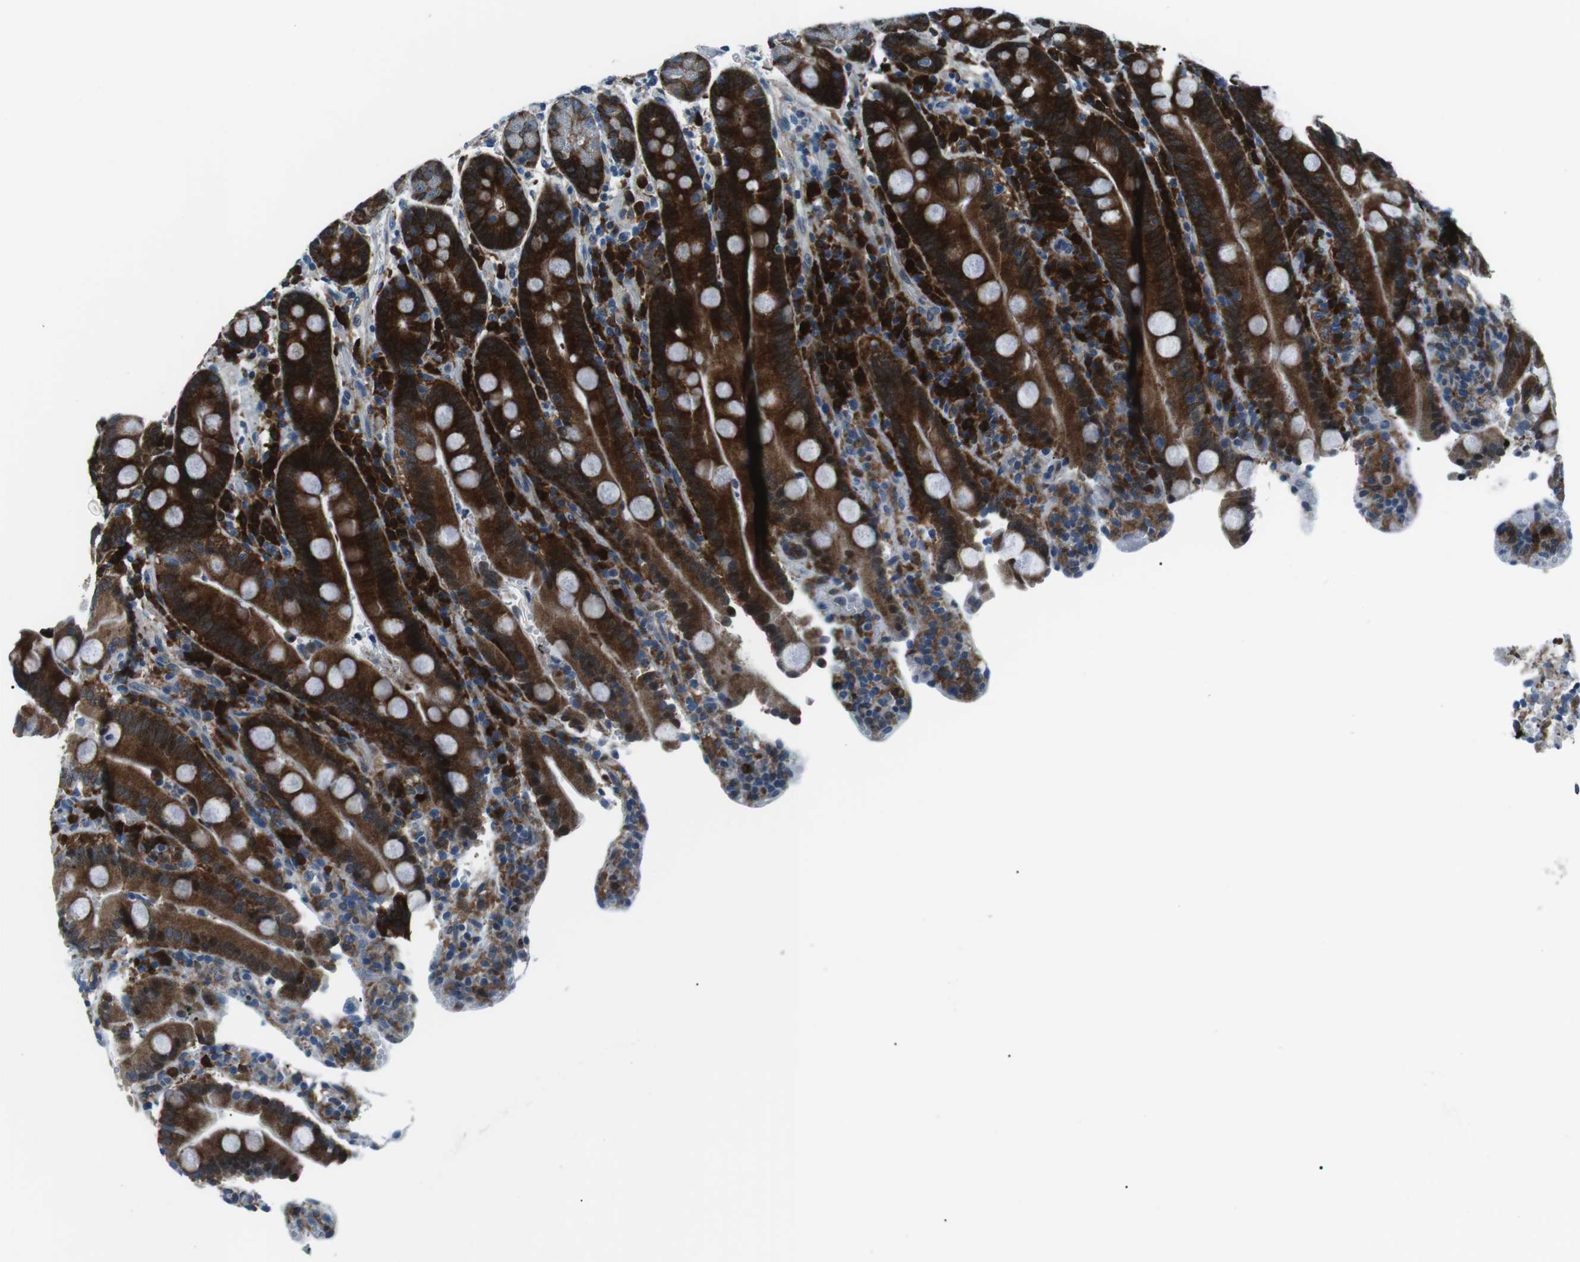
{"staining": {"intensity": "strong", "quantity": ">75%", "location": "cytoplasmic/membranous"}, "tissue": "duodenum", "cell_type": "Glandular cells", "image_type": "normal", "snomed": [{"axis": "morphology", "description": "Normal tissue, NOS"}, {"axis": "topography", "description": "Small intestine, NOS"}], "caption": "IHC micrograph of unremarkable duodenum stained for a protein (brown), which exhibits high levels of strong cytoplasmic/membranous expression in approximately >75% of glandular cells.", "gene": "BLNK", "patient": {"sex": "female", "age": 71}}